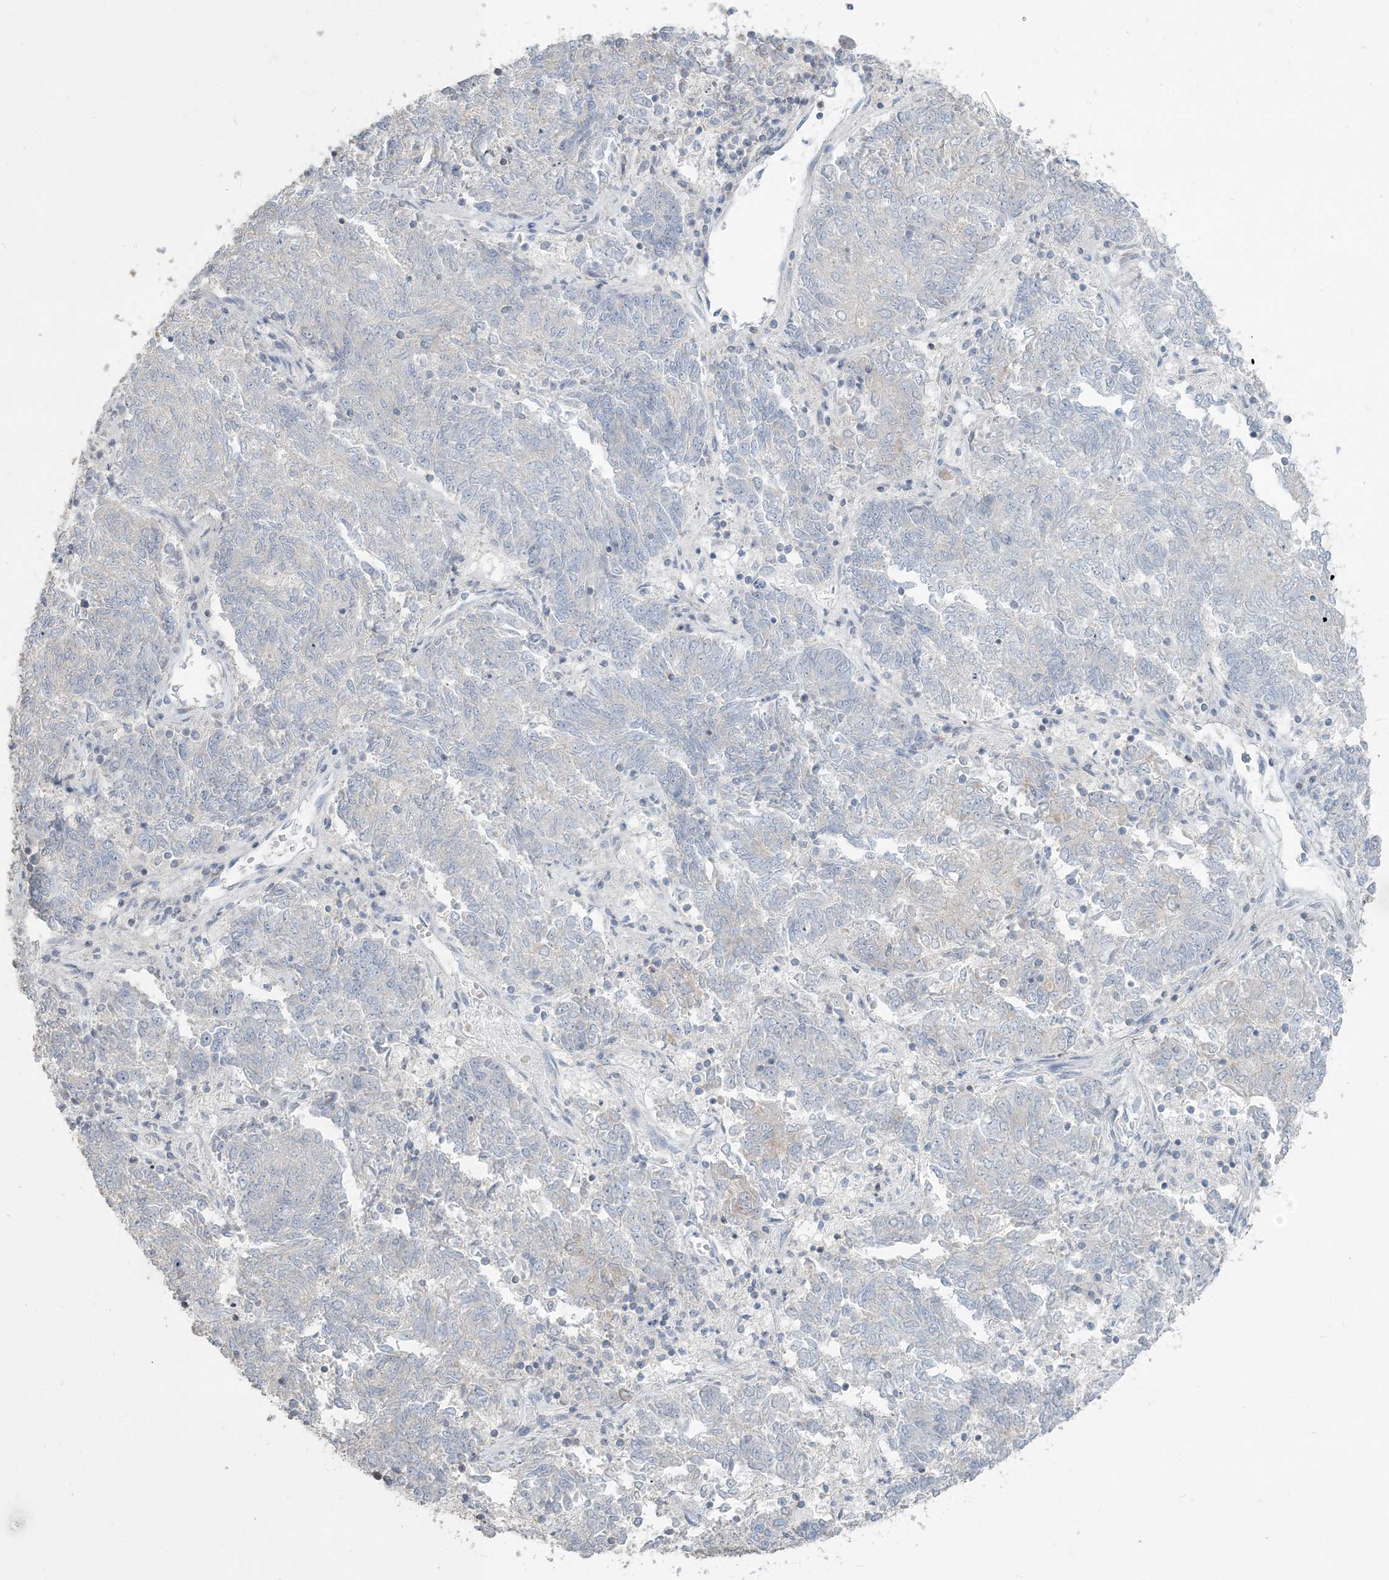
{"staining": {"intensity": "negative", "quantity": "none", "location": "none"}, "tissue": "endometrial cancer", "cell_type": "Tumor cells", "image_type": "cancer", "snomed": [{"axis": "morphology", "description": "Adenocarcinoma, NOS"}, {"axis": "topography", "description": "Endometrium"}], "caption": "A histopathology image of endometrial cancer stained for a protein shows no brown staining in tumor cells.", "gene": "NPHS2", "patient": {"sex": "female", "age": 80}}